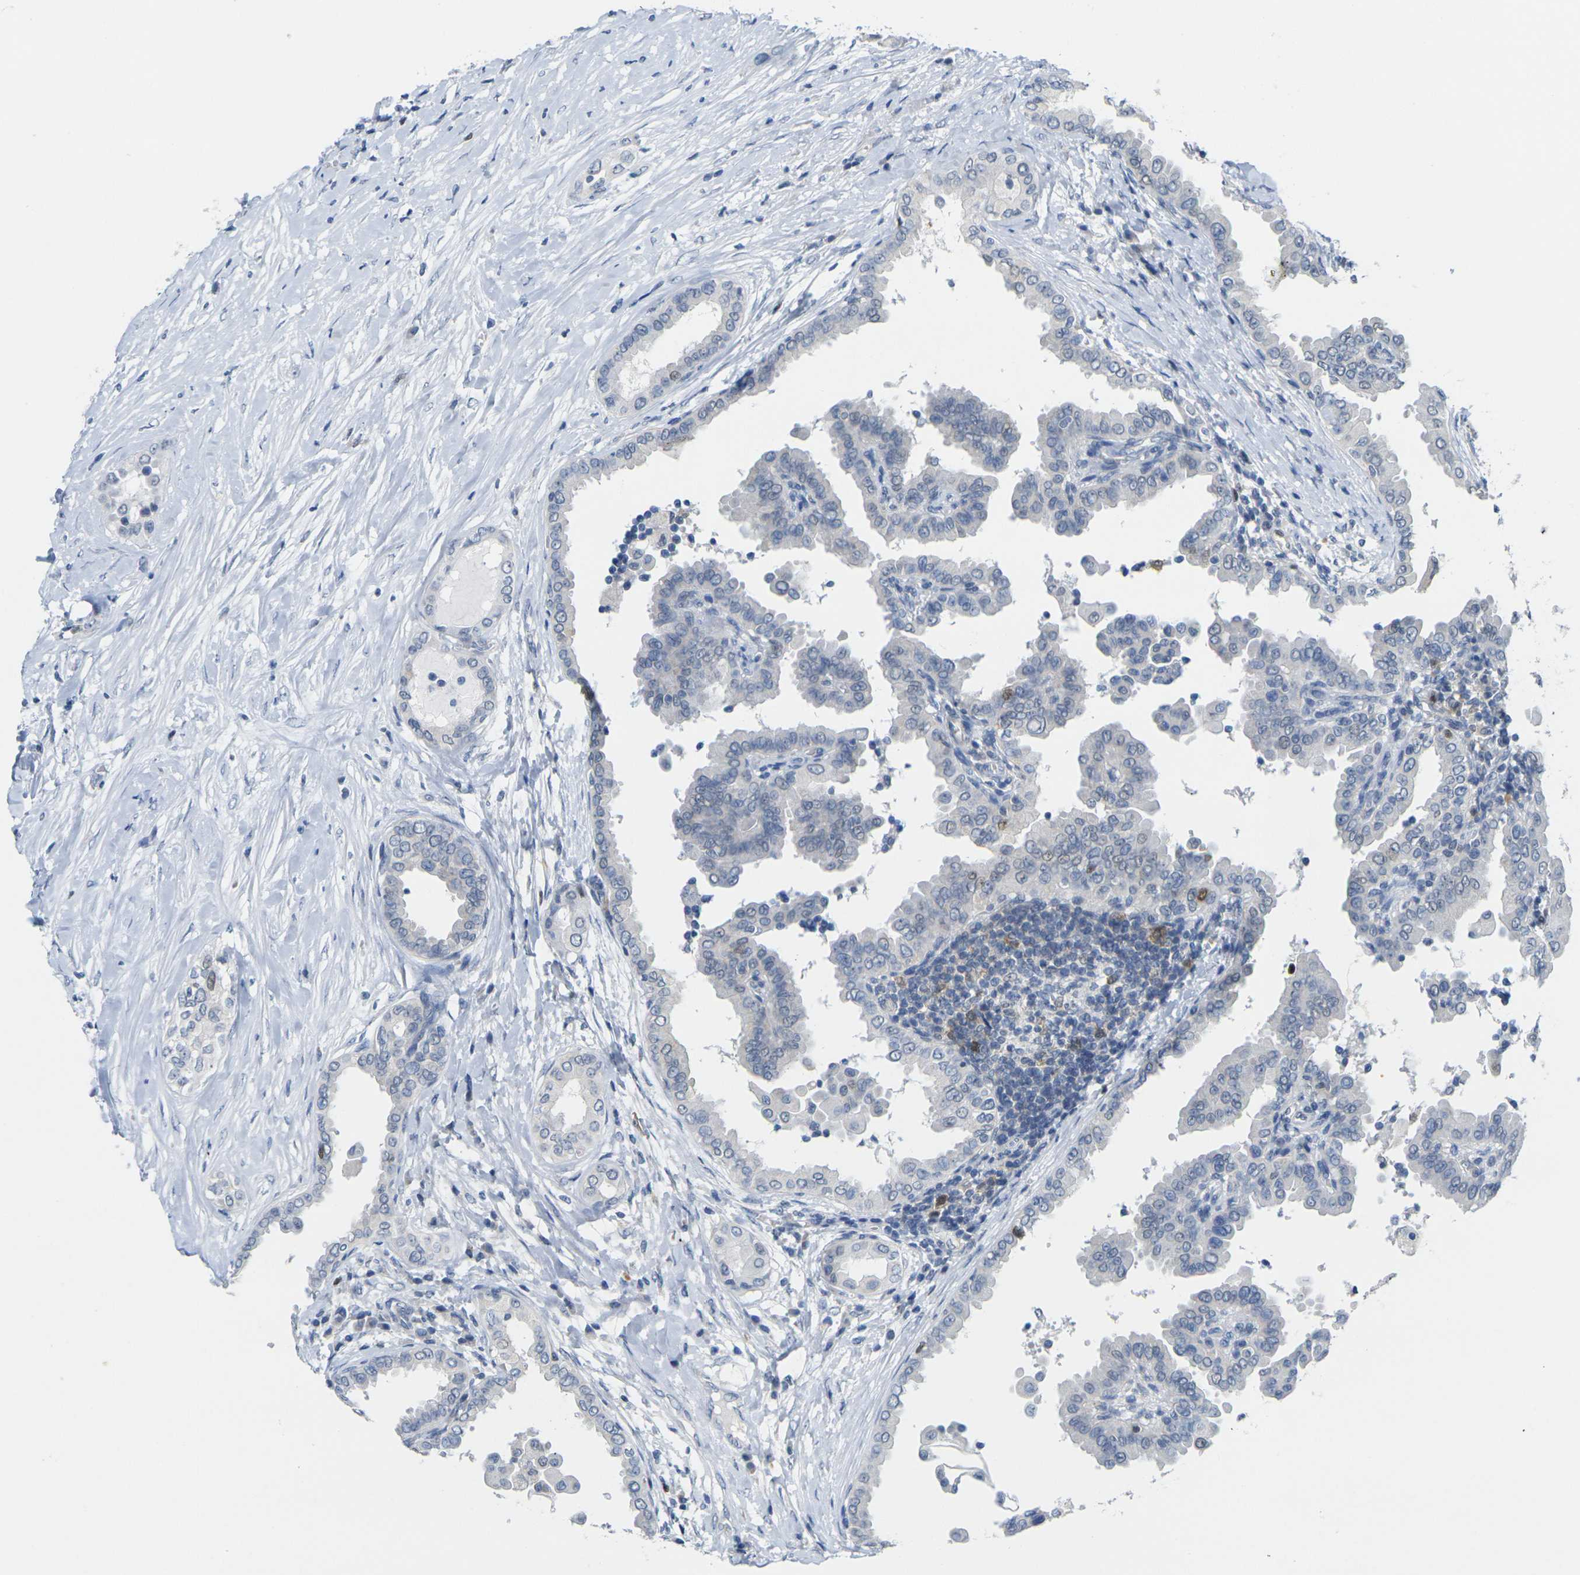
{"staining": {"intensity": "moderate", "quantity": "<25%", "location": "nuclear"}, "tissue": "thyroid cancer", "cell_type": "Tumor cells", "image_type": "cancer", "snomed": [{"axis": "morphology", "description": "Papillary adenocarcinoma, NOS"}, {"axis": "topography", "description": "Thyroid gland"}], "caption": "About <25% of tumor cells in human thyroid papillary adenocarcinoma reveal moderate nuclear protein expression as visualized by brown immunohistochemical staining.", "gene": "CDK2", "patient": {"sex": "male", "age": 33}}